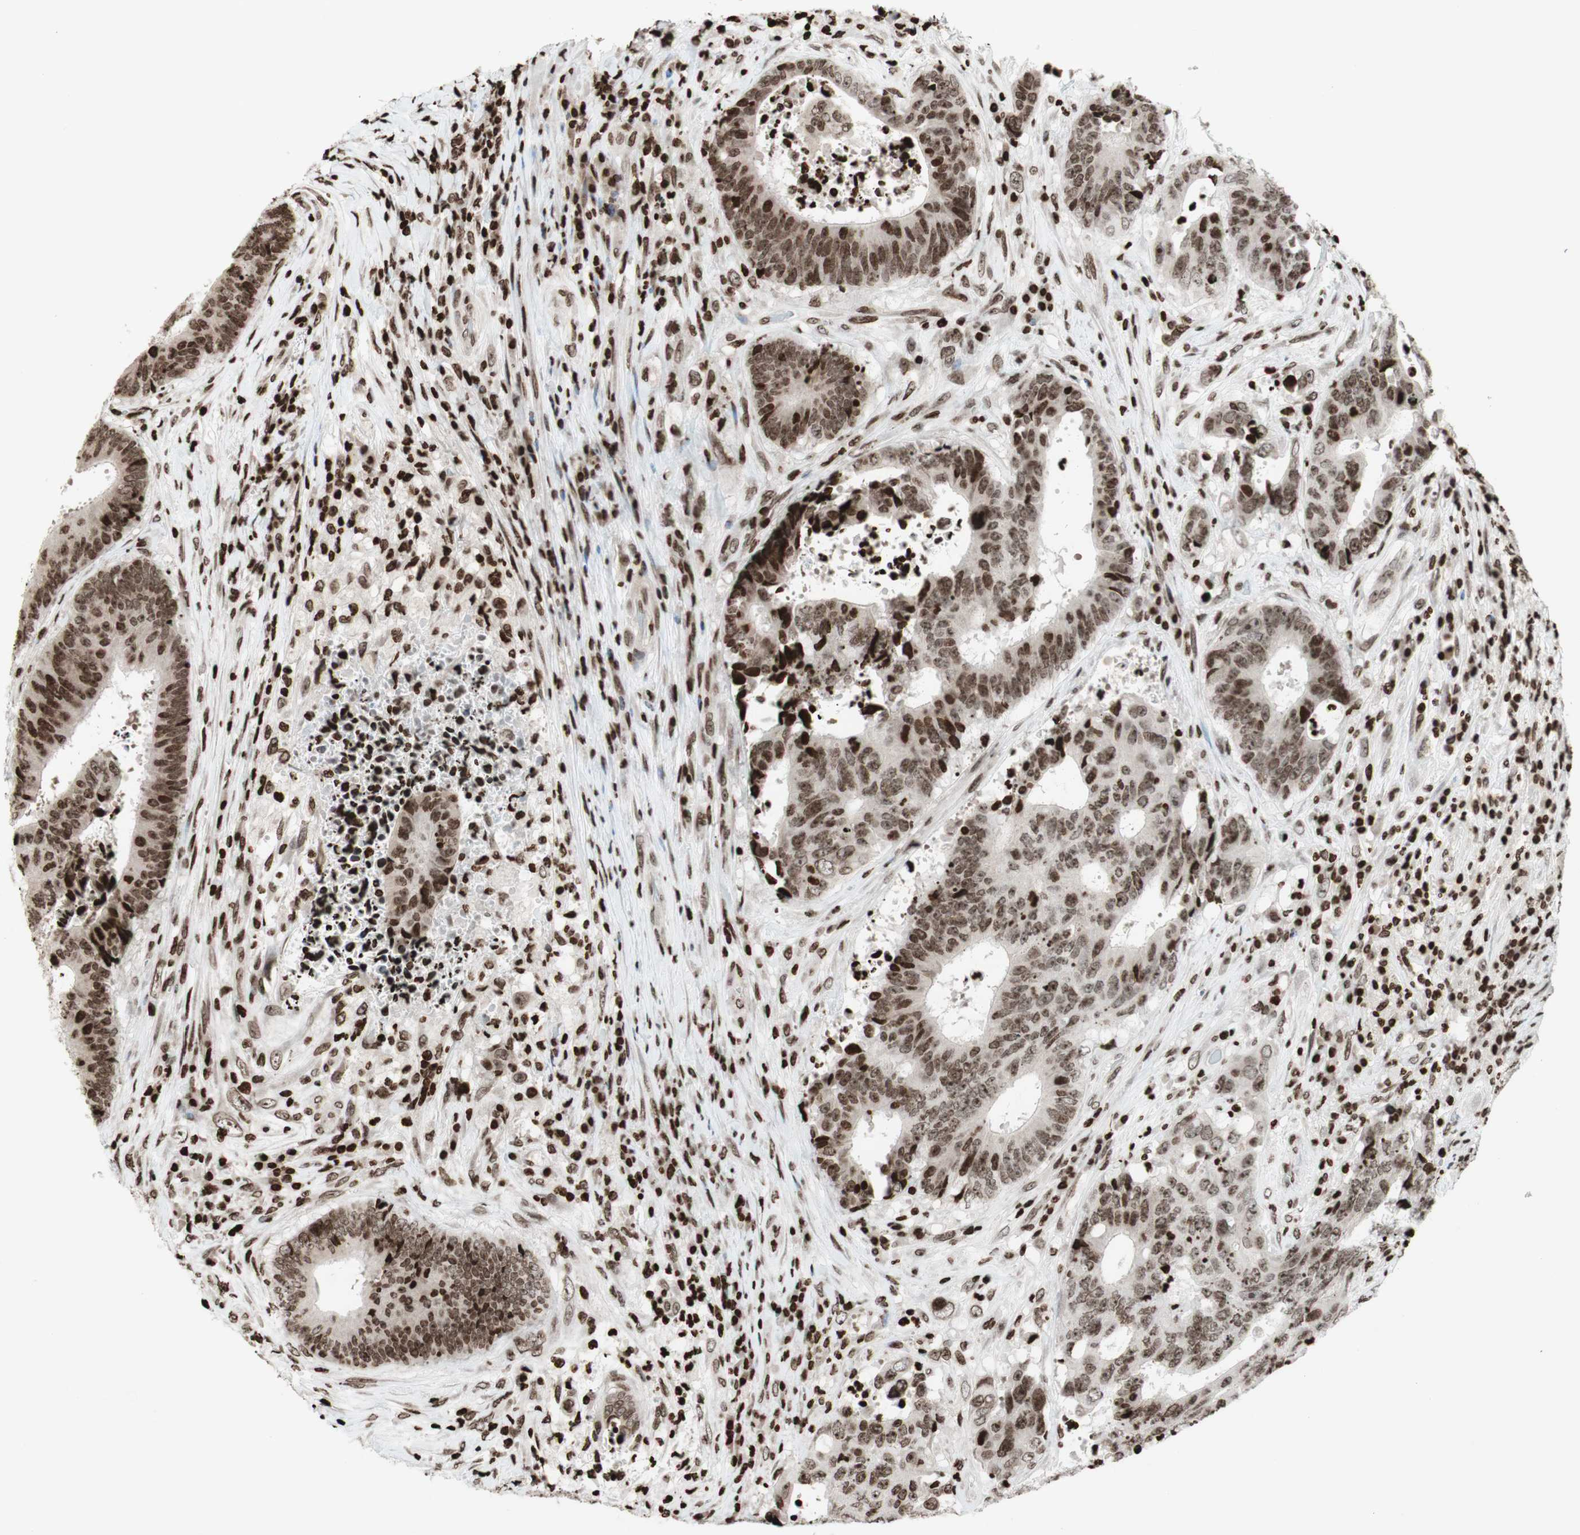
{"staining": {"intensity": "moderate", "quantity": ">75%", "location": "nuclear"}, "tissue": "colorectal cancer", "cell_type": "Tumor cells", "image_type": "cancer", "snomed": [{"axis": "morphology", "description": "Adenocarcinoma, NOS"}, {"axis": "topography", "description": "Rectum"}], "caption": "Adenocarcinoma (colorectal) stained with a brown dye shows moderate nuclear positive expression in about >75% of tumor cells.", "gene": "NCOA3", "patient": {"sex": "male", "age": 72}}